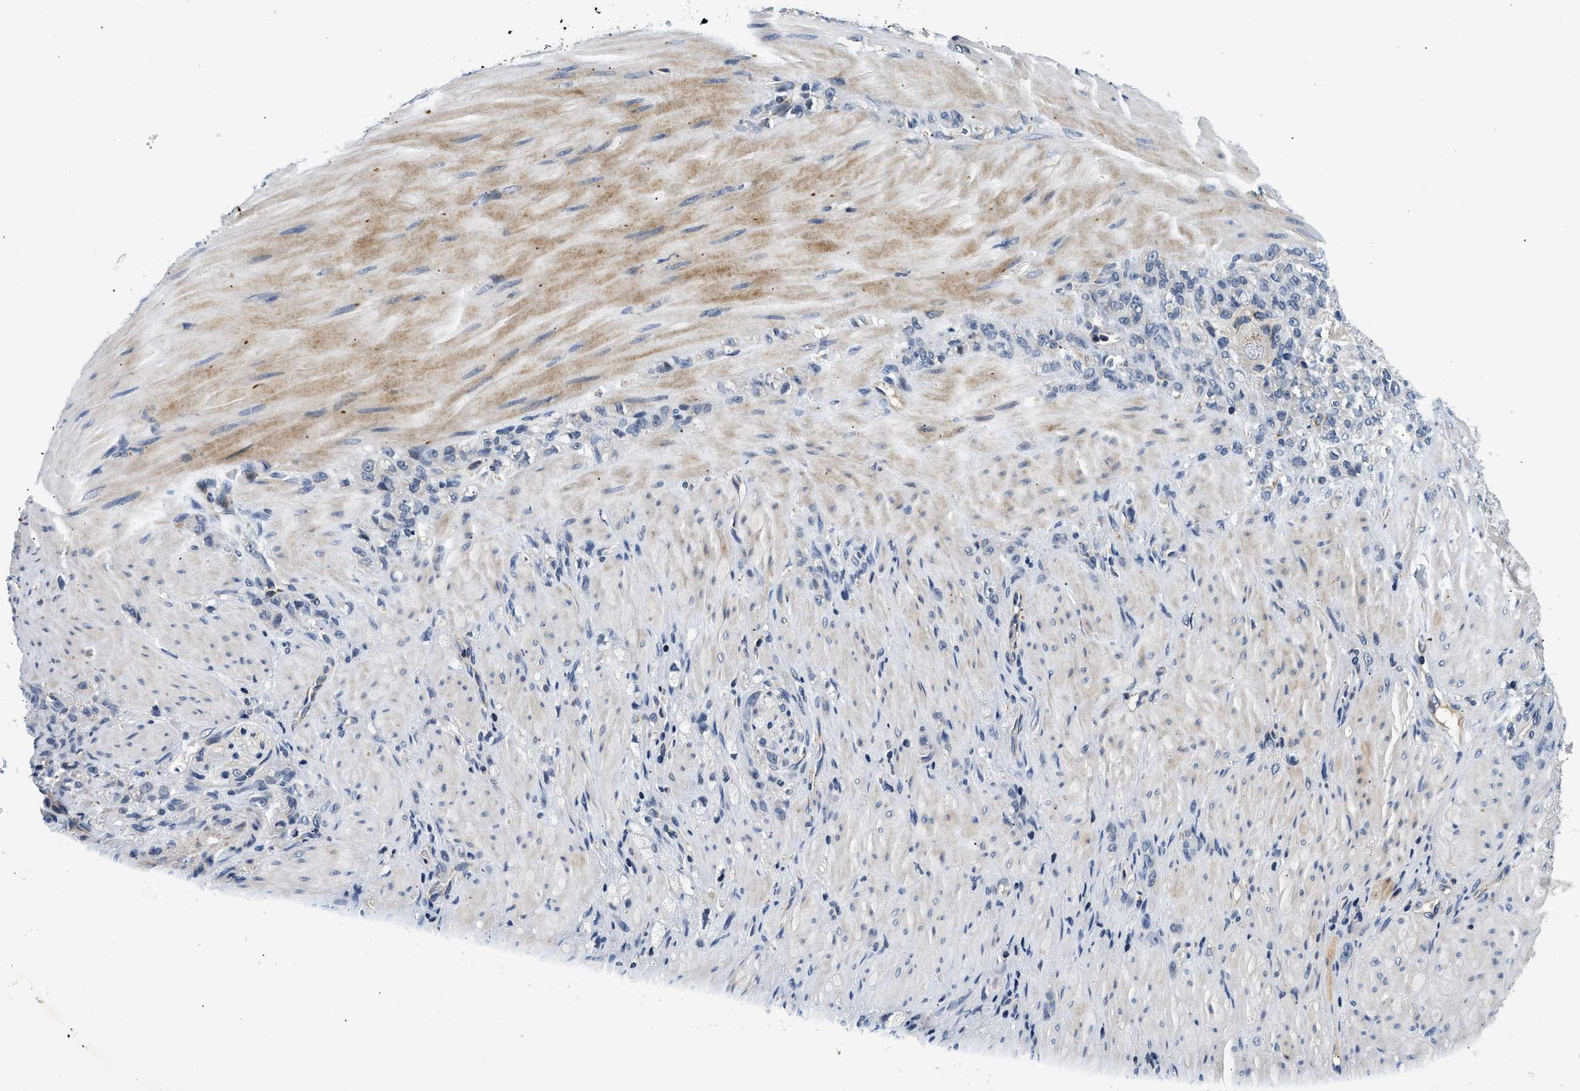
{"staining": {"intensity": "negative", "quantity": "none", "location": "none"}, "tissue": "stomach cancer", "cell_type": "Tumor cells", "image_type": "cancer", "snomed": [{"axis": "morphology", "description": "Normal tissue, NOS"}, {"axis": "morphology", "description": "Adenocarcinoma, NOS"}, {"axis": "topography", "description": "Stomach"}], "caption": "IHC of stomach cancer (adenocarcinoma) shows no positivity in tumor cells.", "gene": "PDP1", "patient": {"sex": "male", "age": 82}}